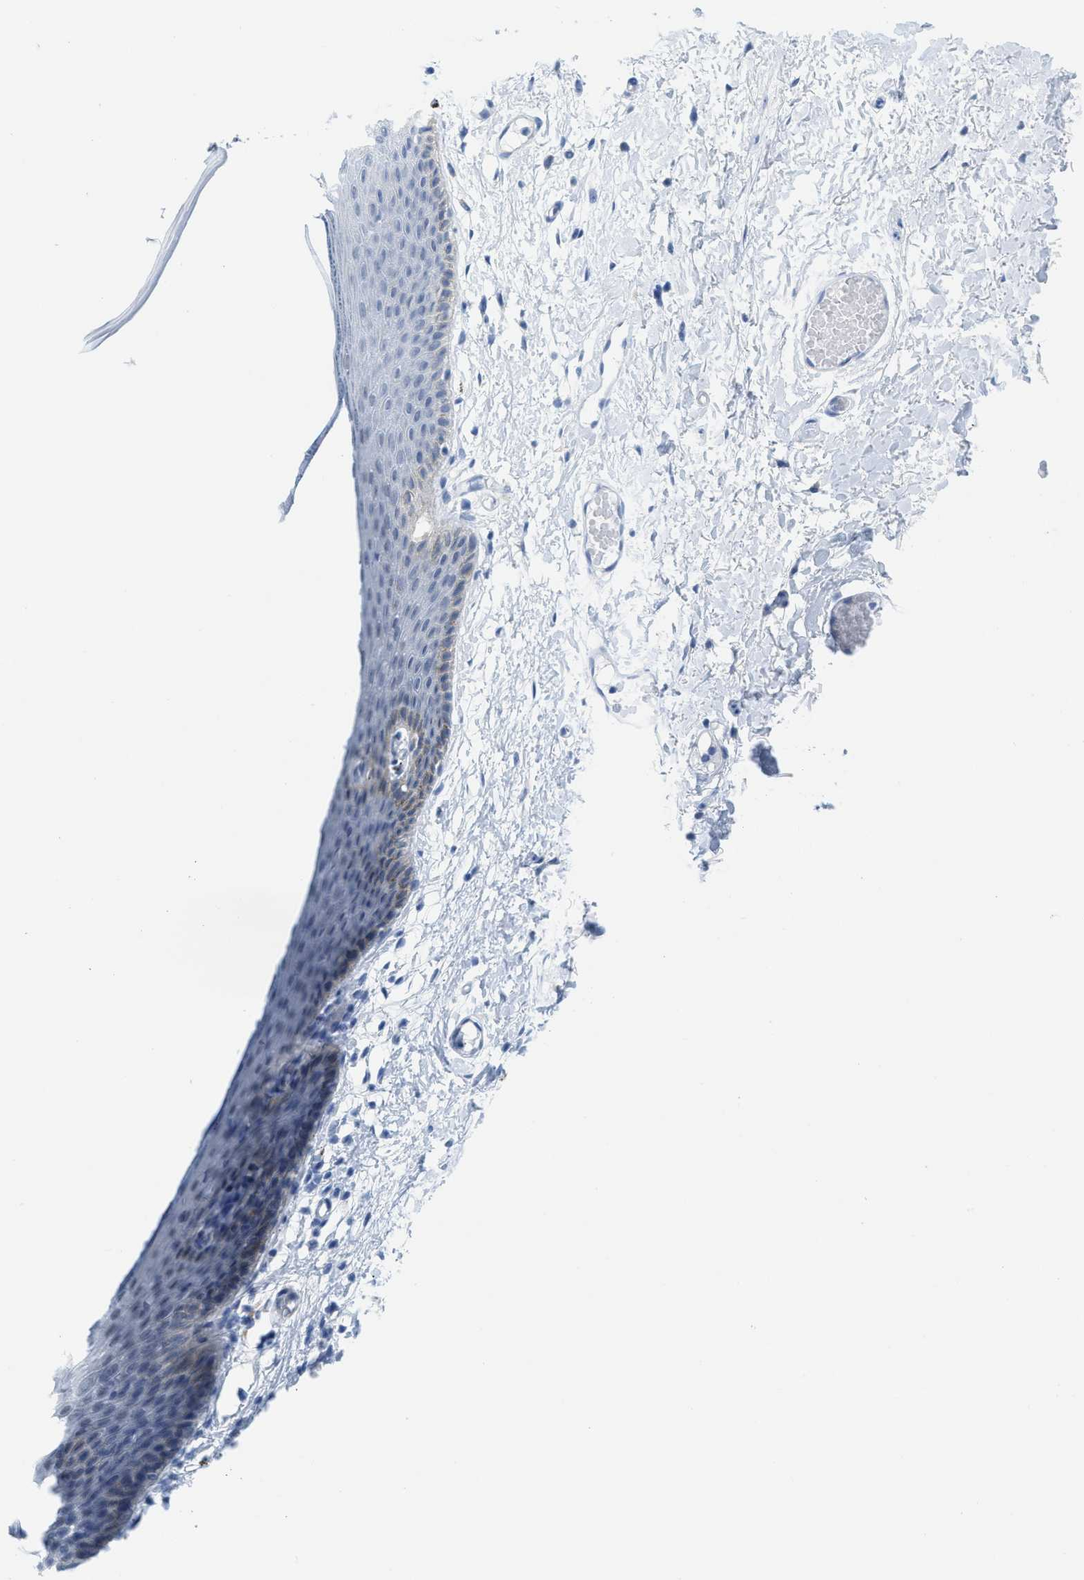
{"staining": {"intensity": "moderate", "quantity": "<25%", "location": "cytoplasmic/membranous"}, "tissue": "skin", "cell_type": "Epidermal cells", "image_type": "normal", "snomed": [{"axis": "morphology", "description": "Normal tissue, NOS"}, {"axis": "topography", "description": "Vulva"}], "caption": "Immunohistochemical staining of normal skin demonstrates moderate cytoplasmic/membranous protein positivity in approximately <25% of epidermal cells.", "gene": "WDR4", "patient": {"sex": "female", "age": 54}}